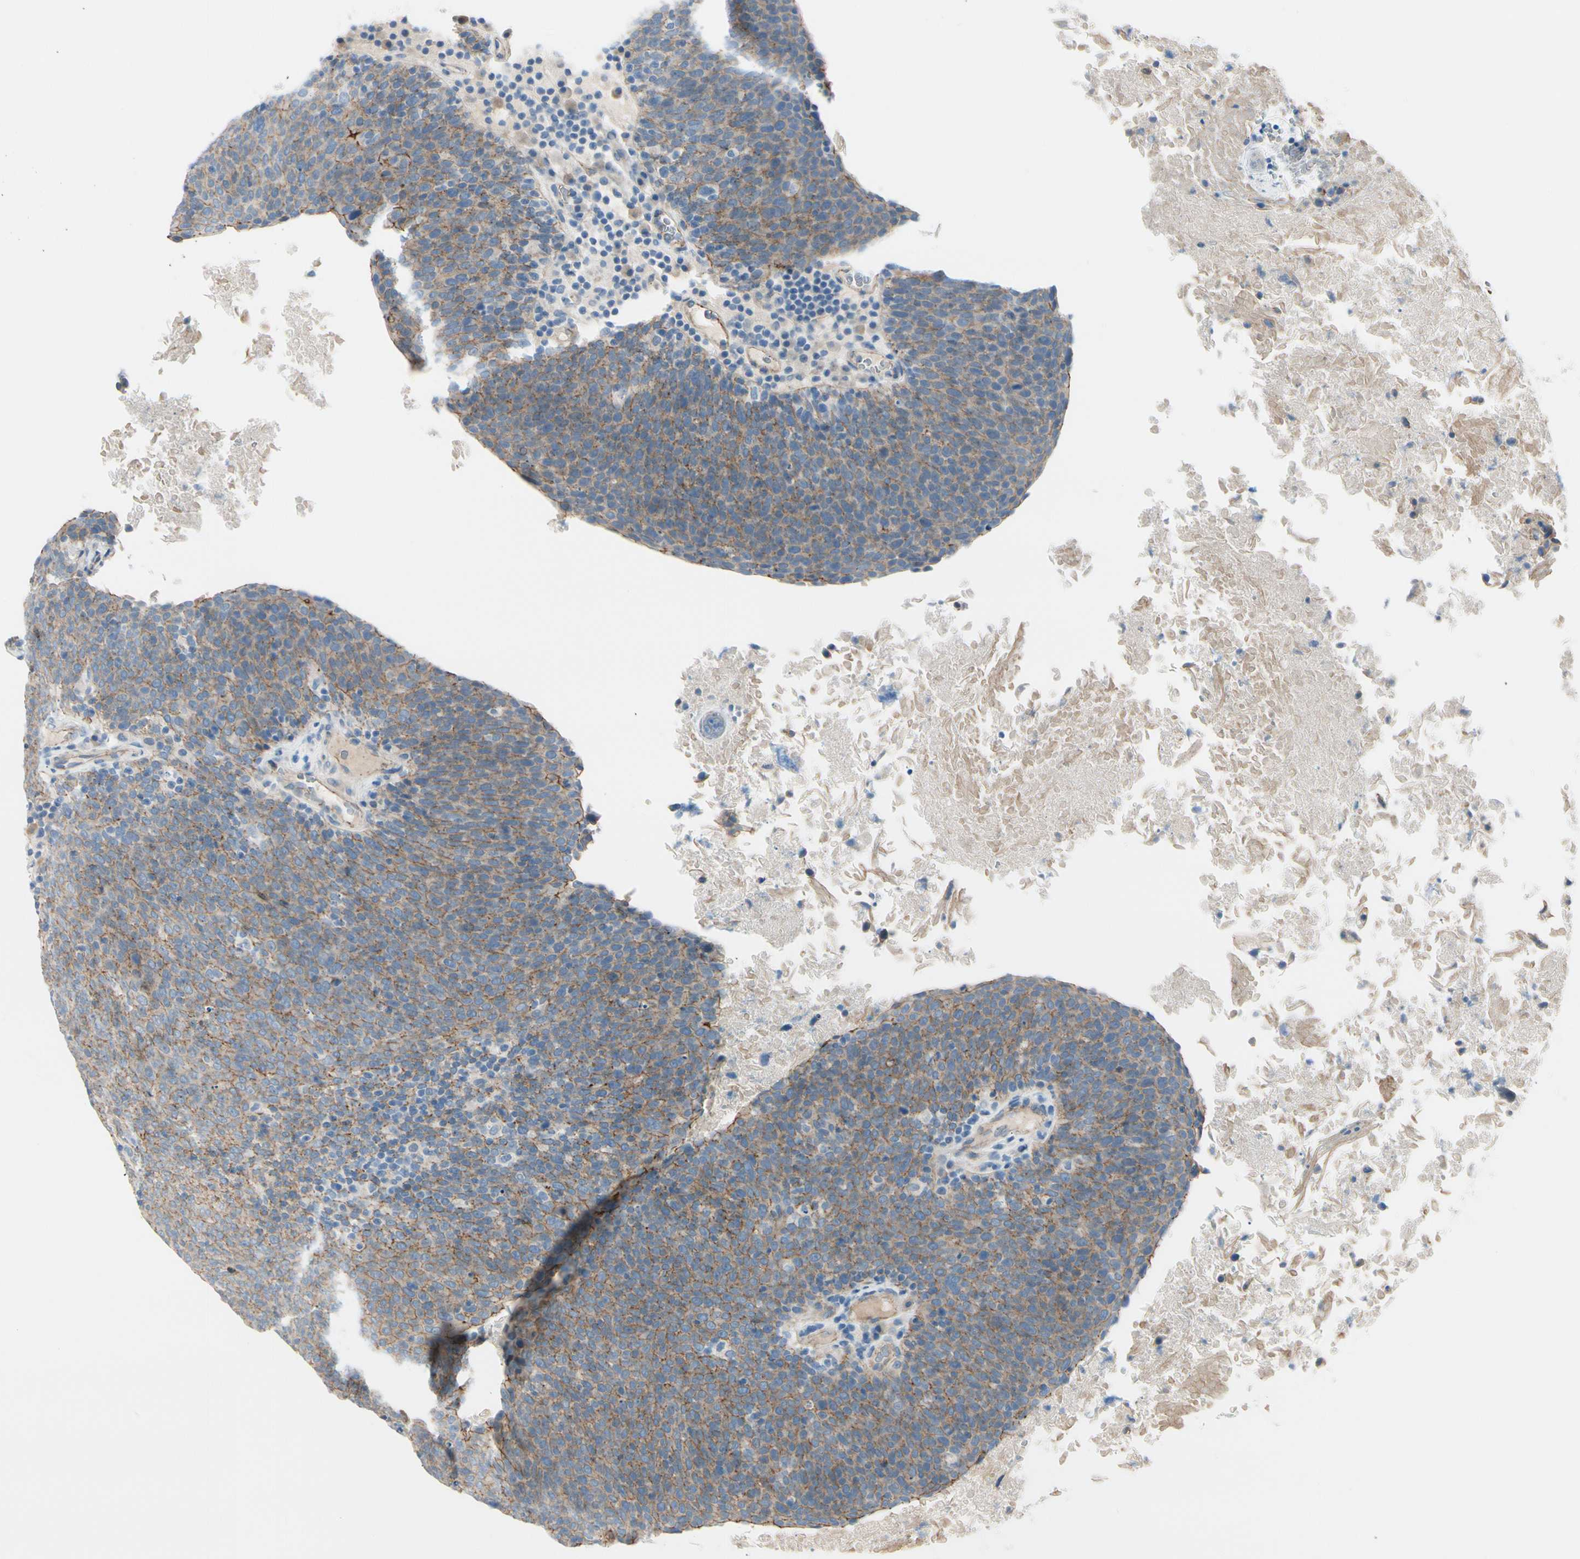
{"staining": {"intensity": "moderate", "quantity": "25%-75%", "location": "cytoplasmic/membranous"}, "tissue": "head and neck cancer", "cell_type": "Tumor cells", "image_type": "cancer", "snomed": [{"axis": "morphology", "description": "Squamous cell carcinoma, NOS"}, {"axis": "morphology", "description": "Squamous cell carcinoma, metastatic, NOS"}, {"axis": "topography", "description": "Lymph node"}, {"axis": "topography", "description": "Head-Neck"}], "caption": "Head and neck cancer stained with a brown dye shows moderate cytoplasmic/membranous positive staining in about 25%-75% of tumor cells.", "gene": "TJP1", "patient": {"sex": "male", "age": 62}}